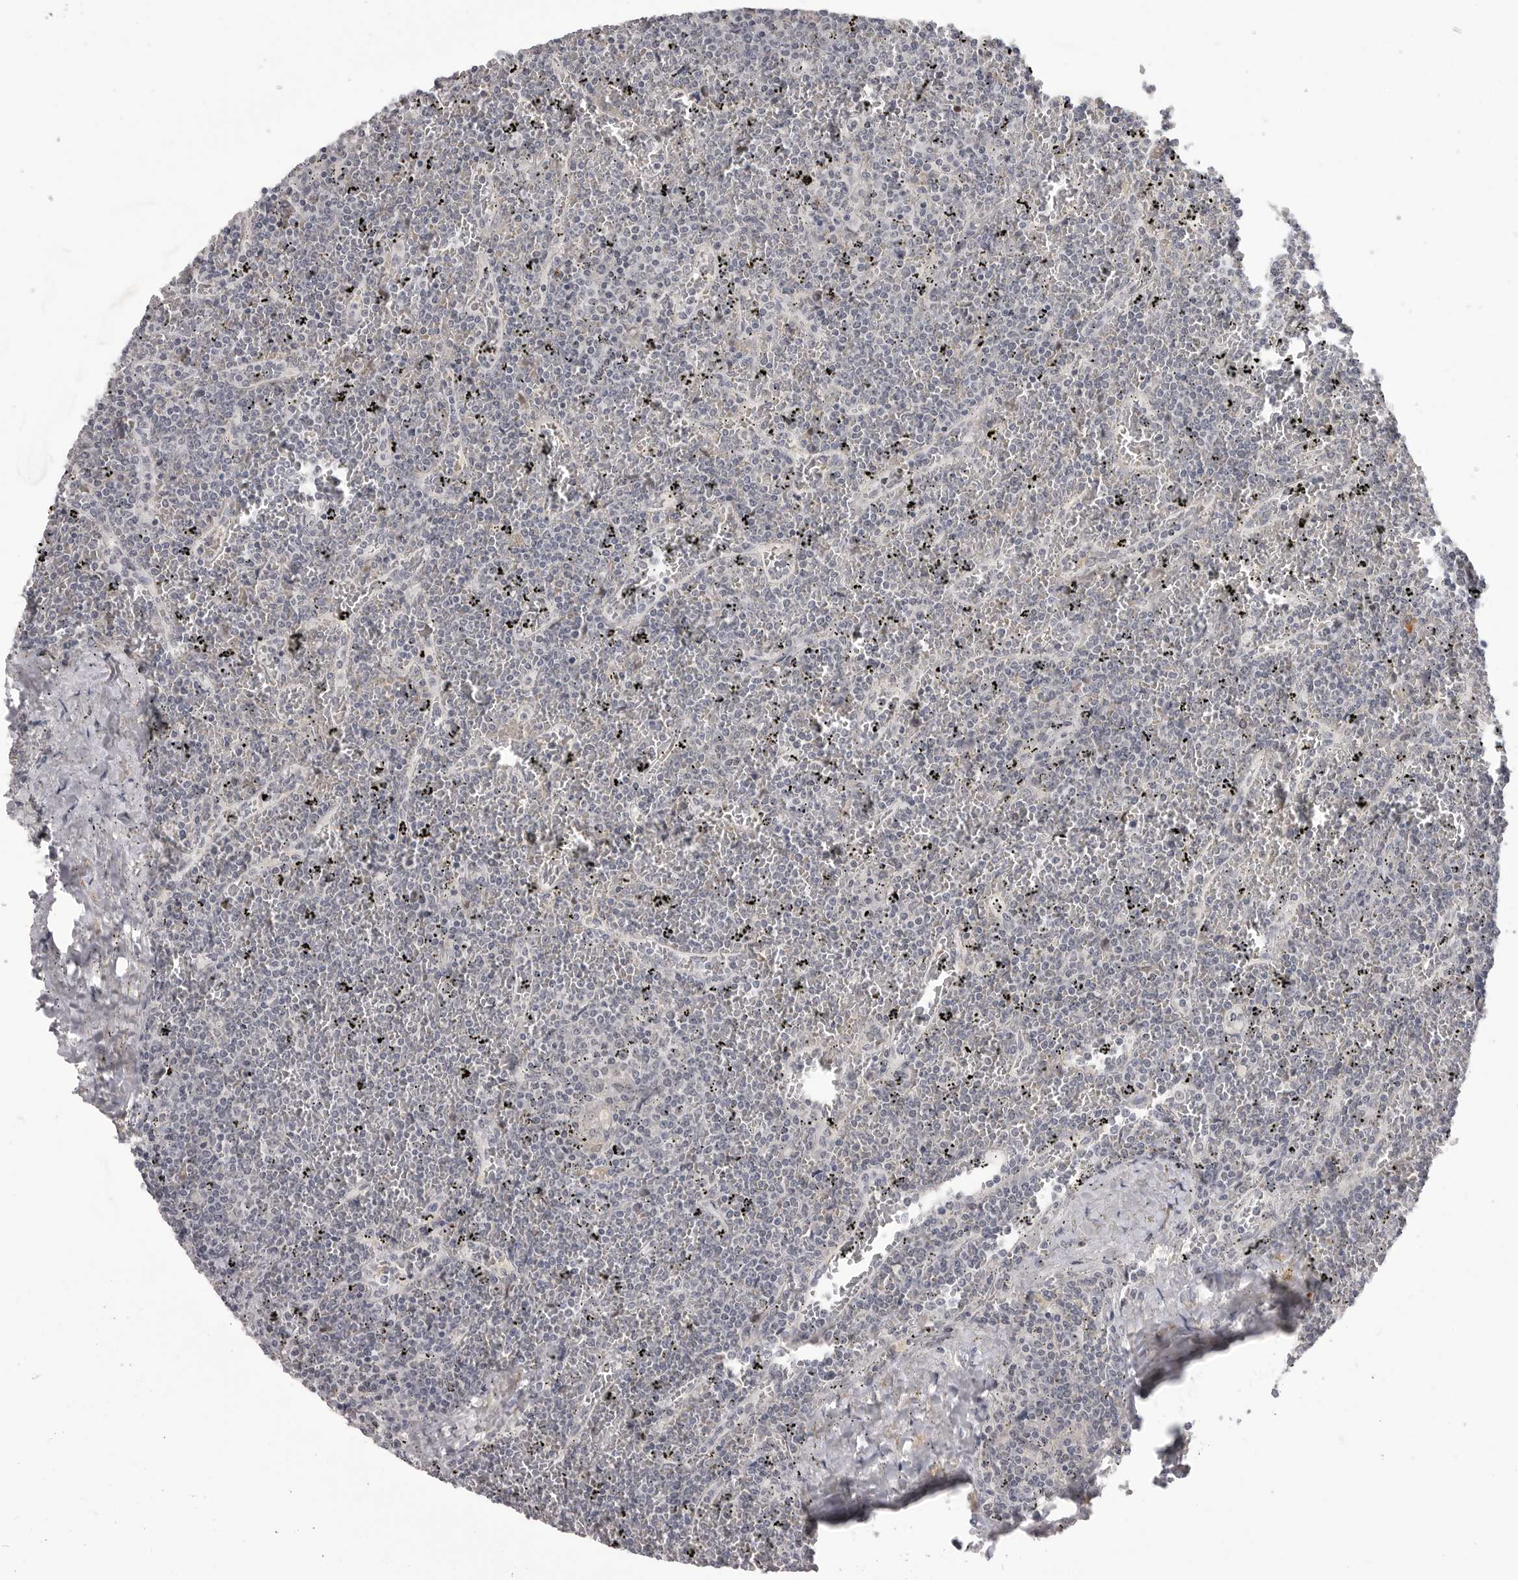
{"staining": {"intensity": "negative", "quantity": "none", "location": "none"}, "tissue": "lymphoma", "cell_type": "Tumor cells", "image_type": "cancer", "snomed": [{"axis": "morphology", "description": "Malignant lymphoma, non-Hodgkin's type, Low grade"}, {"axis": "topography", "description": "Spleen"}], "caption": "Tumor cells are negative for brown protein staining in lymphoma. (DAB immunohistochemistry visualized using brightfield microscopy, high magnification).", "gene": "PLEKHF1", "patient": {"sex": "female", "age": 19}}